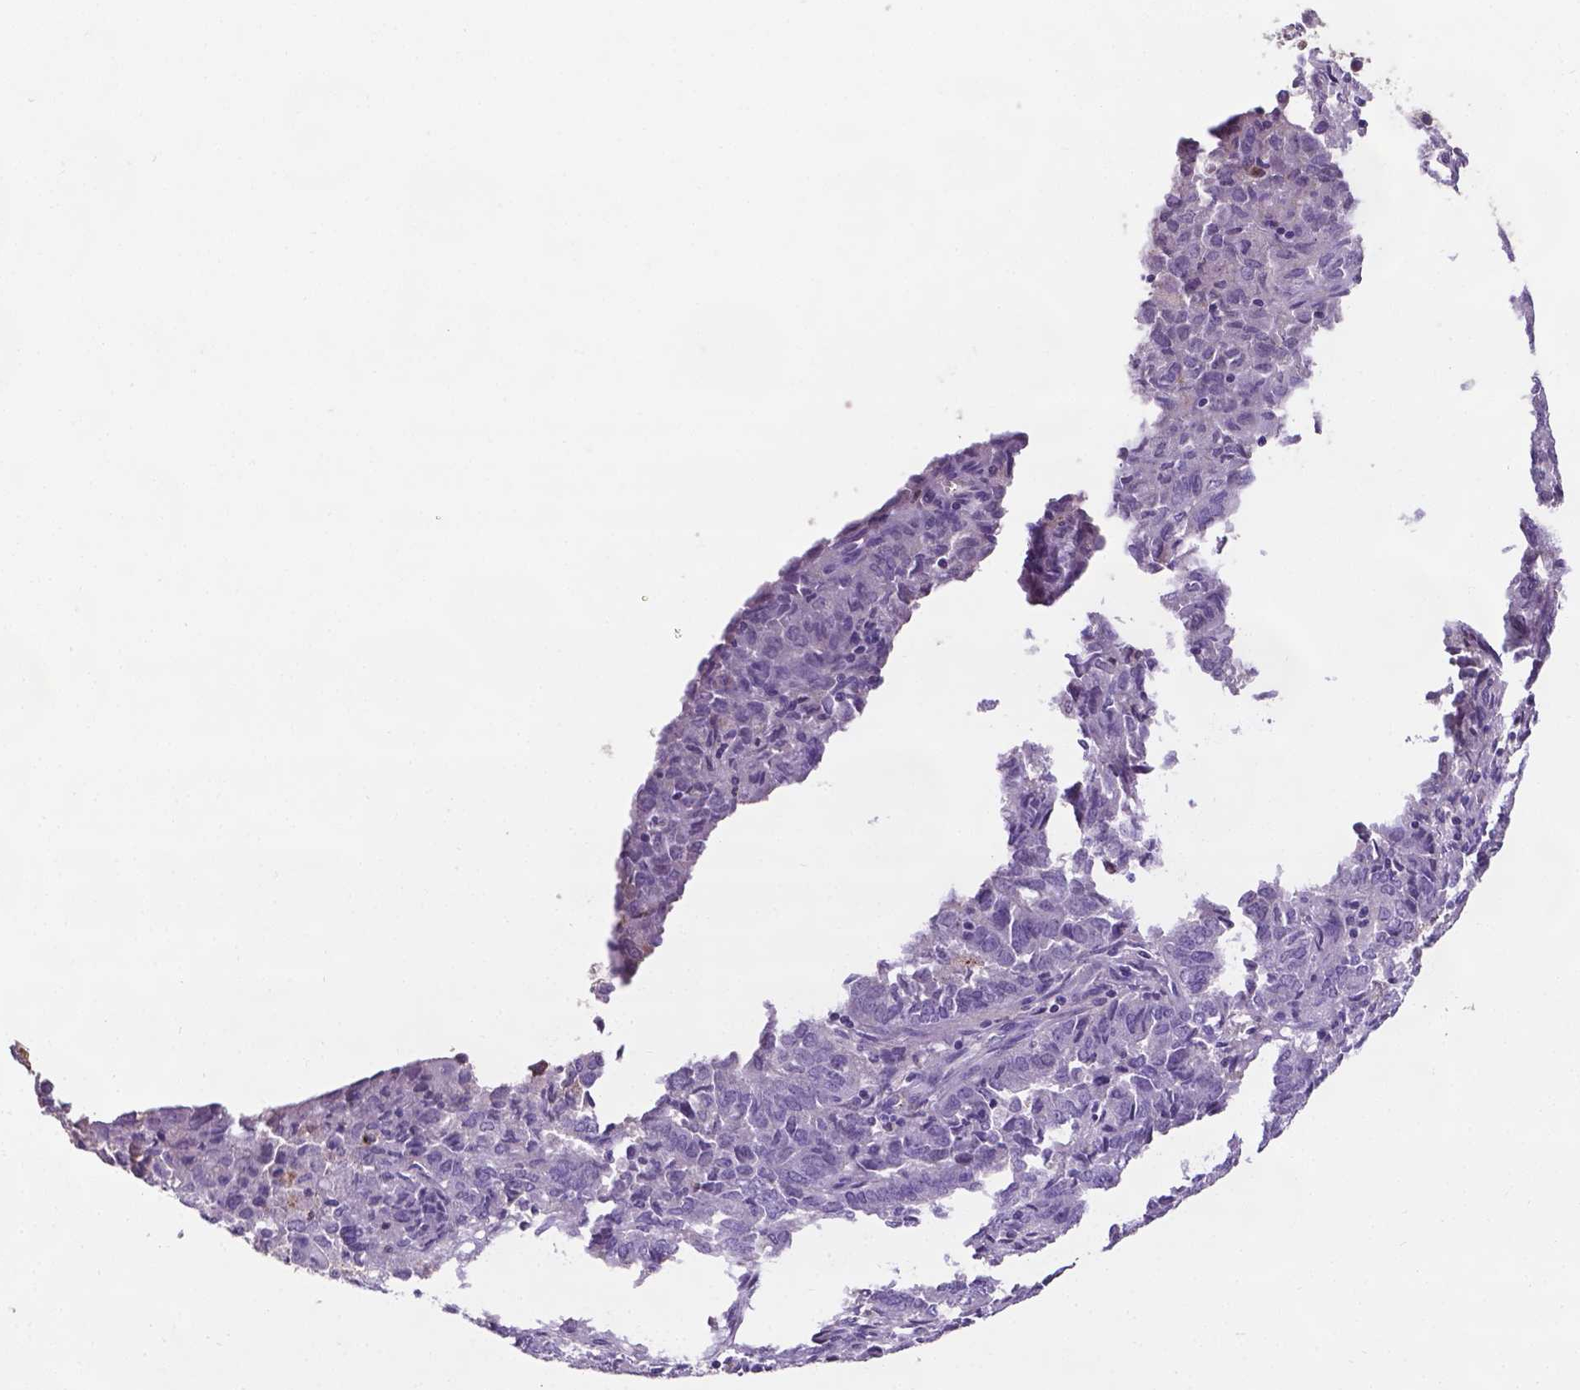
{"staining": {"intensity": "negative", "quantity": "none", "location": "none"}, "tissue": "endometrial cancer", "cell_type": "Tumor cells", "image_type": "cancer", "snomed": [{"axis": "morphology", "description": "Adenocarcinoma, NOS"}, {"axis": "topography", "description": "Endometrium"}], "caption": "IHC photomicrograph of human endometrial adenocarcinoma stained for a protein (brown), which shows no staining in tumor cells.", "gene": "APOE", "patient": {"sex": "female", "age": 72}}